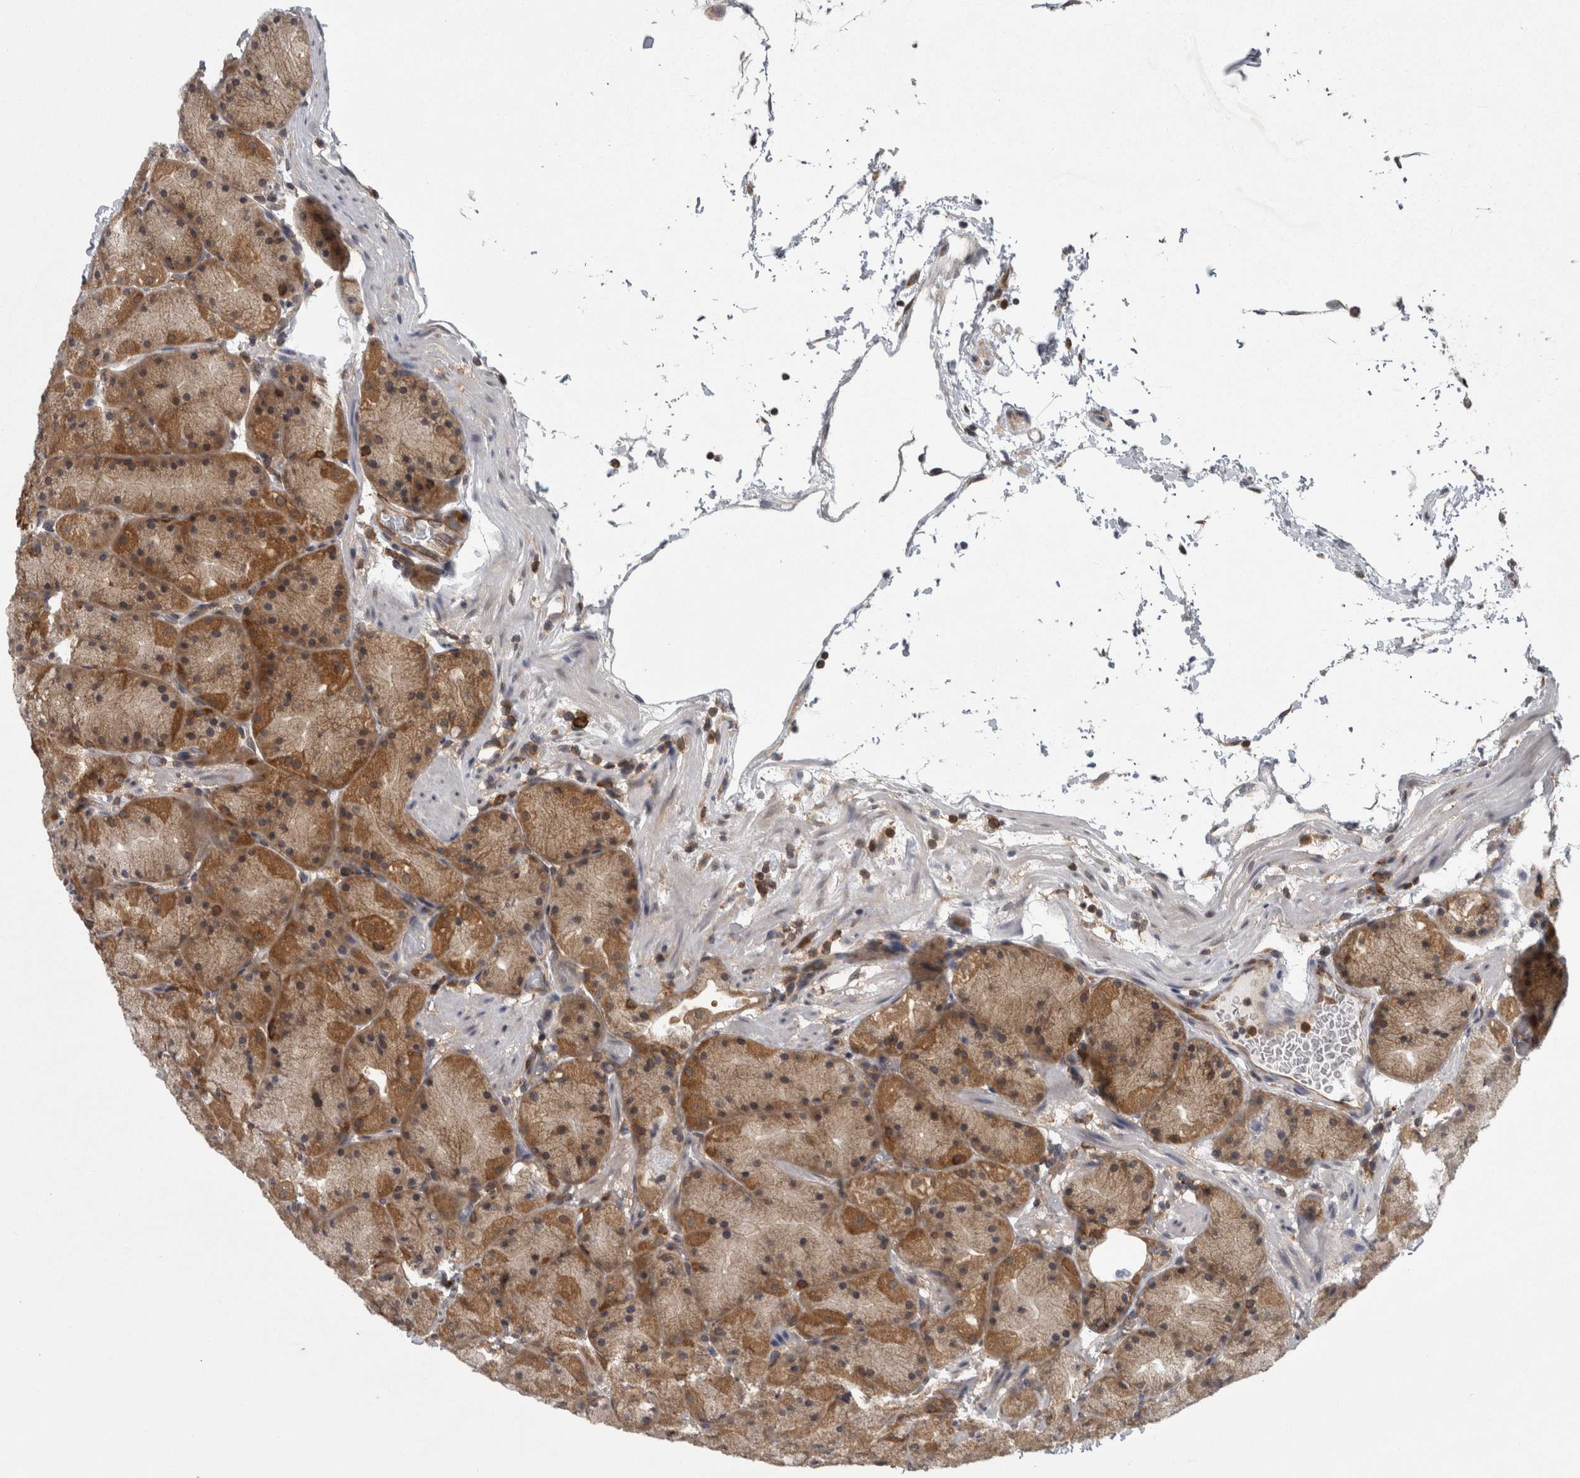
{"staining": {"intensity": "strong", "quantity": ">75%", "location": "cytoplasmic/membranous"}, "tissue": "stomach", "cell_type": "Glandular cells", "image_type": "normal", "snomed": [{"axis": "morphology", "description": "Normal tissue, NOS"}, {"axis": "topography", "description": "Stomach, upper"}, {"axis": "topography", "description": "Stomach"}], "caption": "This micrograph reveals immunohistochemistry (IHC) staining of normal stomach, with high strong cytoplasmic/membranous expression in approximately >75% of glandular cells.", "gene": "CACYBP", "patient": {"sex": "male", "age": 48}}